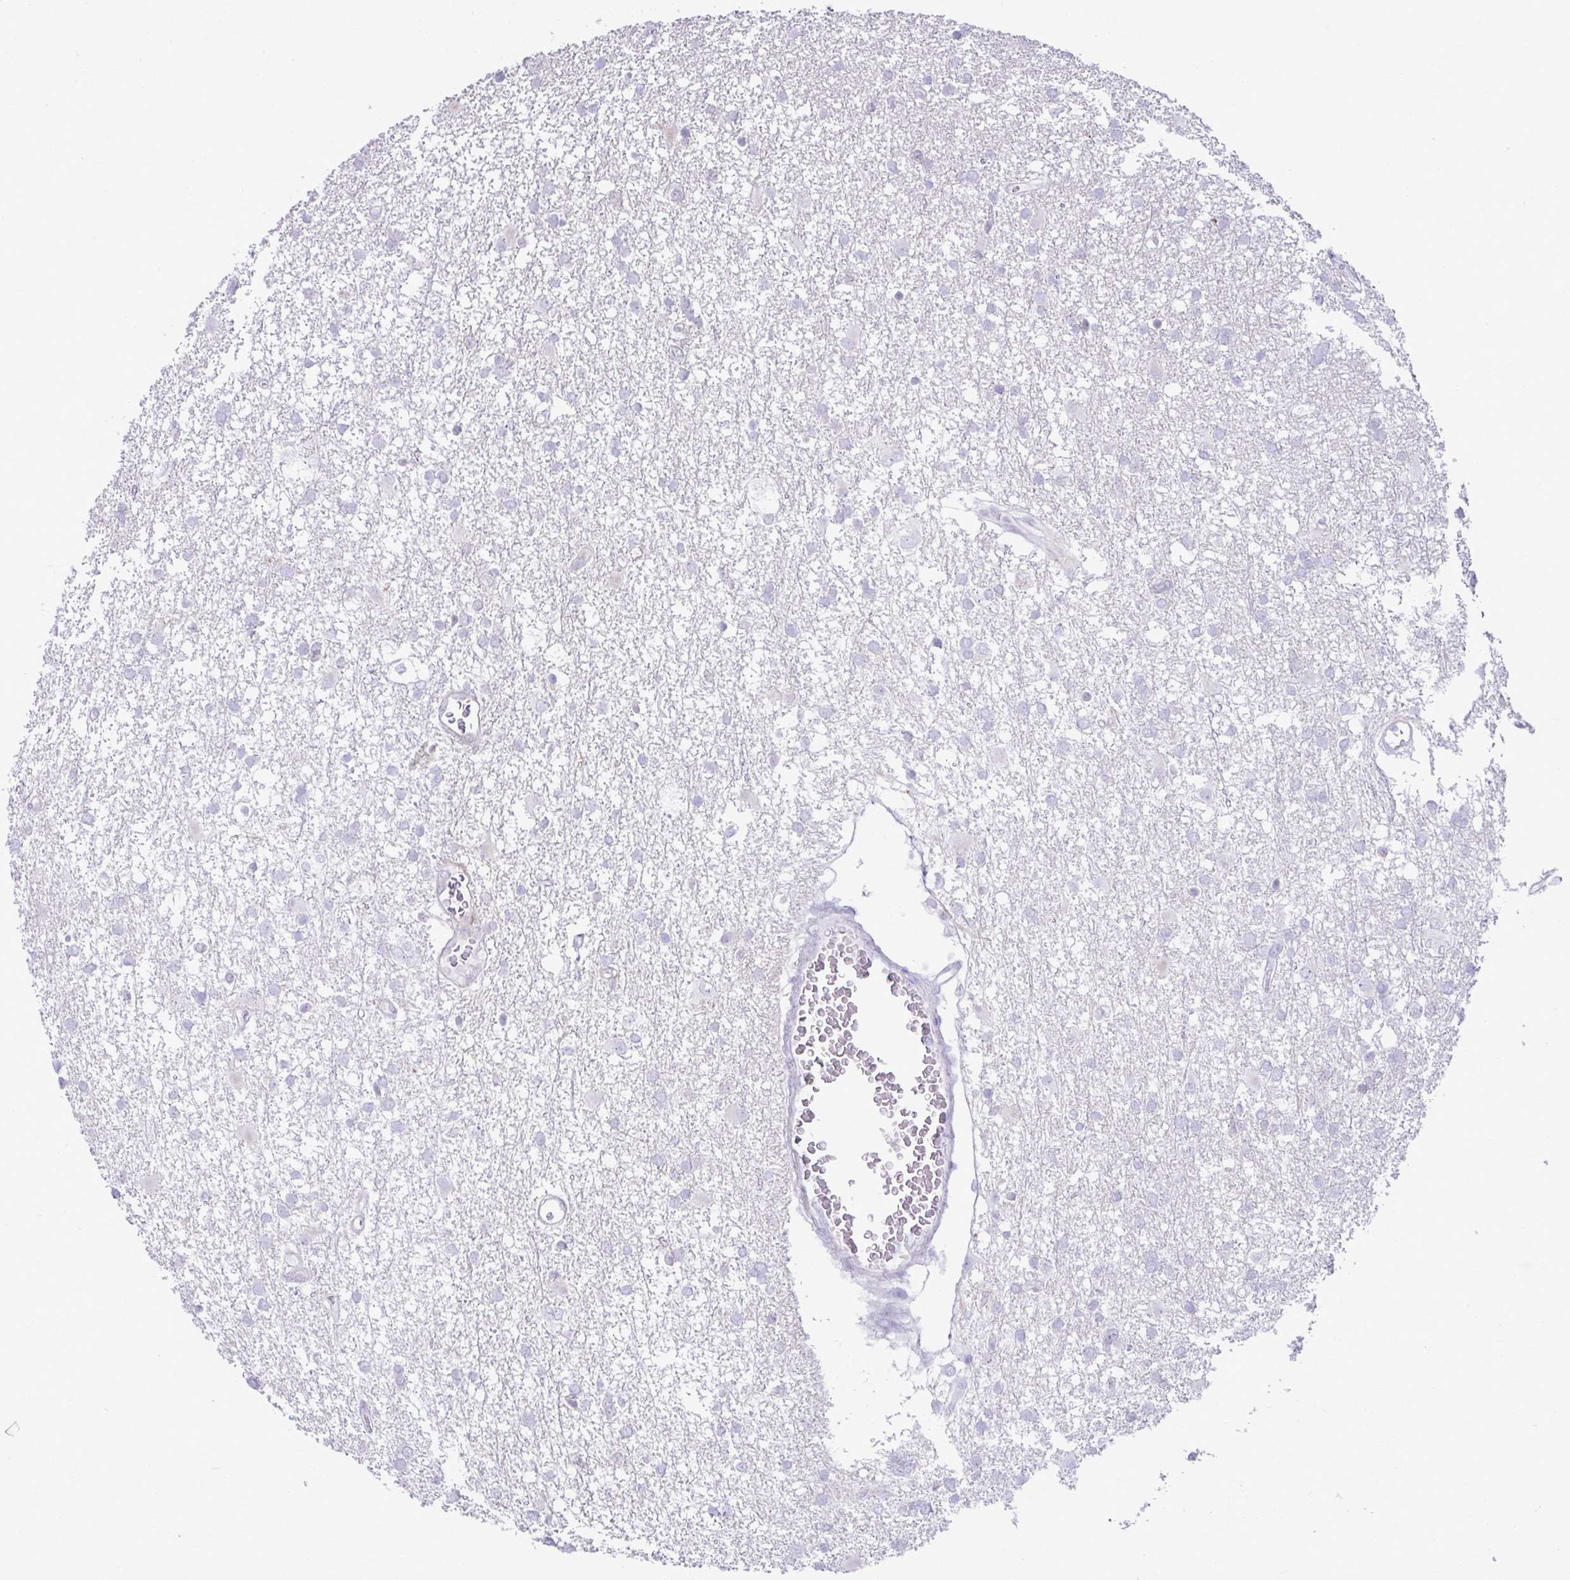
{"staining": {"intensity": "negative", "quantity": "none", "location": "none"}, "tissue": "glioma", "cell_type": "Tumor cells", "image_type": "cancer", "snomed": [{"axis": "morphology", "description": "Glioma, malignant, High grade"}, {"axis": "topography", "description": "Brain"}], "caption": "Tumor cells are negative for brown protein staining in glioma. (Immunohistochemistry (ihc), brightfield microscopy, high magnification).", "gene": "OR7A5", "patient": {"sex": "male", "age": 61}}